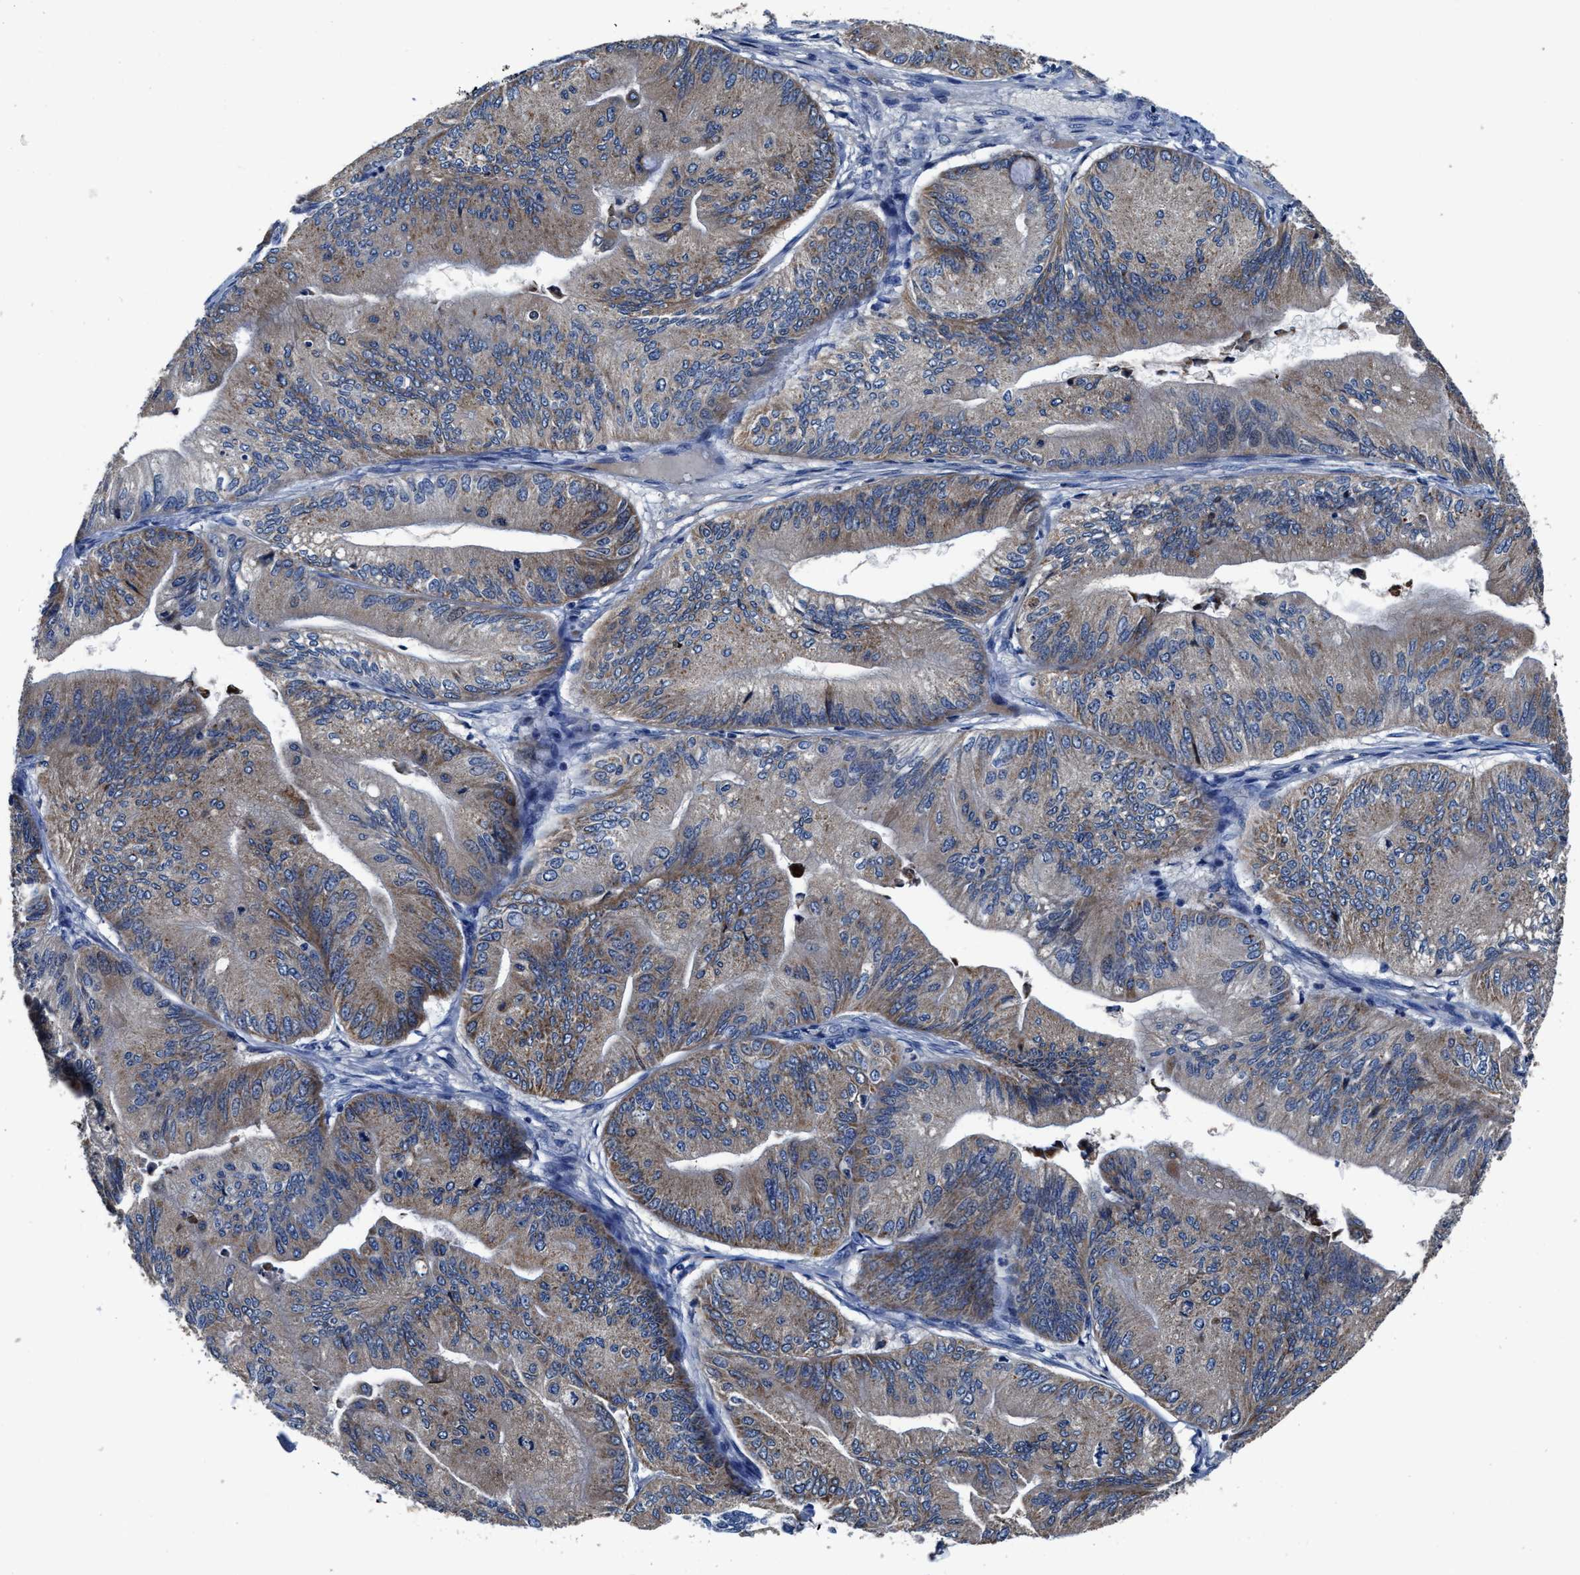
{"staining": {"intensity": "moderate", "quantity": ">75%", "location": "cytoplasmic/membranous"}, "tissue": "ovarian cancer", "cell_type": "Tumor cells", "image_type": "cancer", "snomed": [{"axis": "morphology", "description": "Cystadenocarcinoma, mucinous, NOS"}, {"axis": "topography", "description": "Ovary"}], "caption": "Immunohistochemical staining of ovarian cancer shows medium levels of moderate cytoplasmic/membranous protein expression in approximately >75% of tumor cells. The protein is shown in brown color, while the nuclei are stained blue.", "gene": "UBR4", "patient": {"sex": "female", "age": 61}}